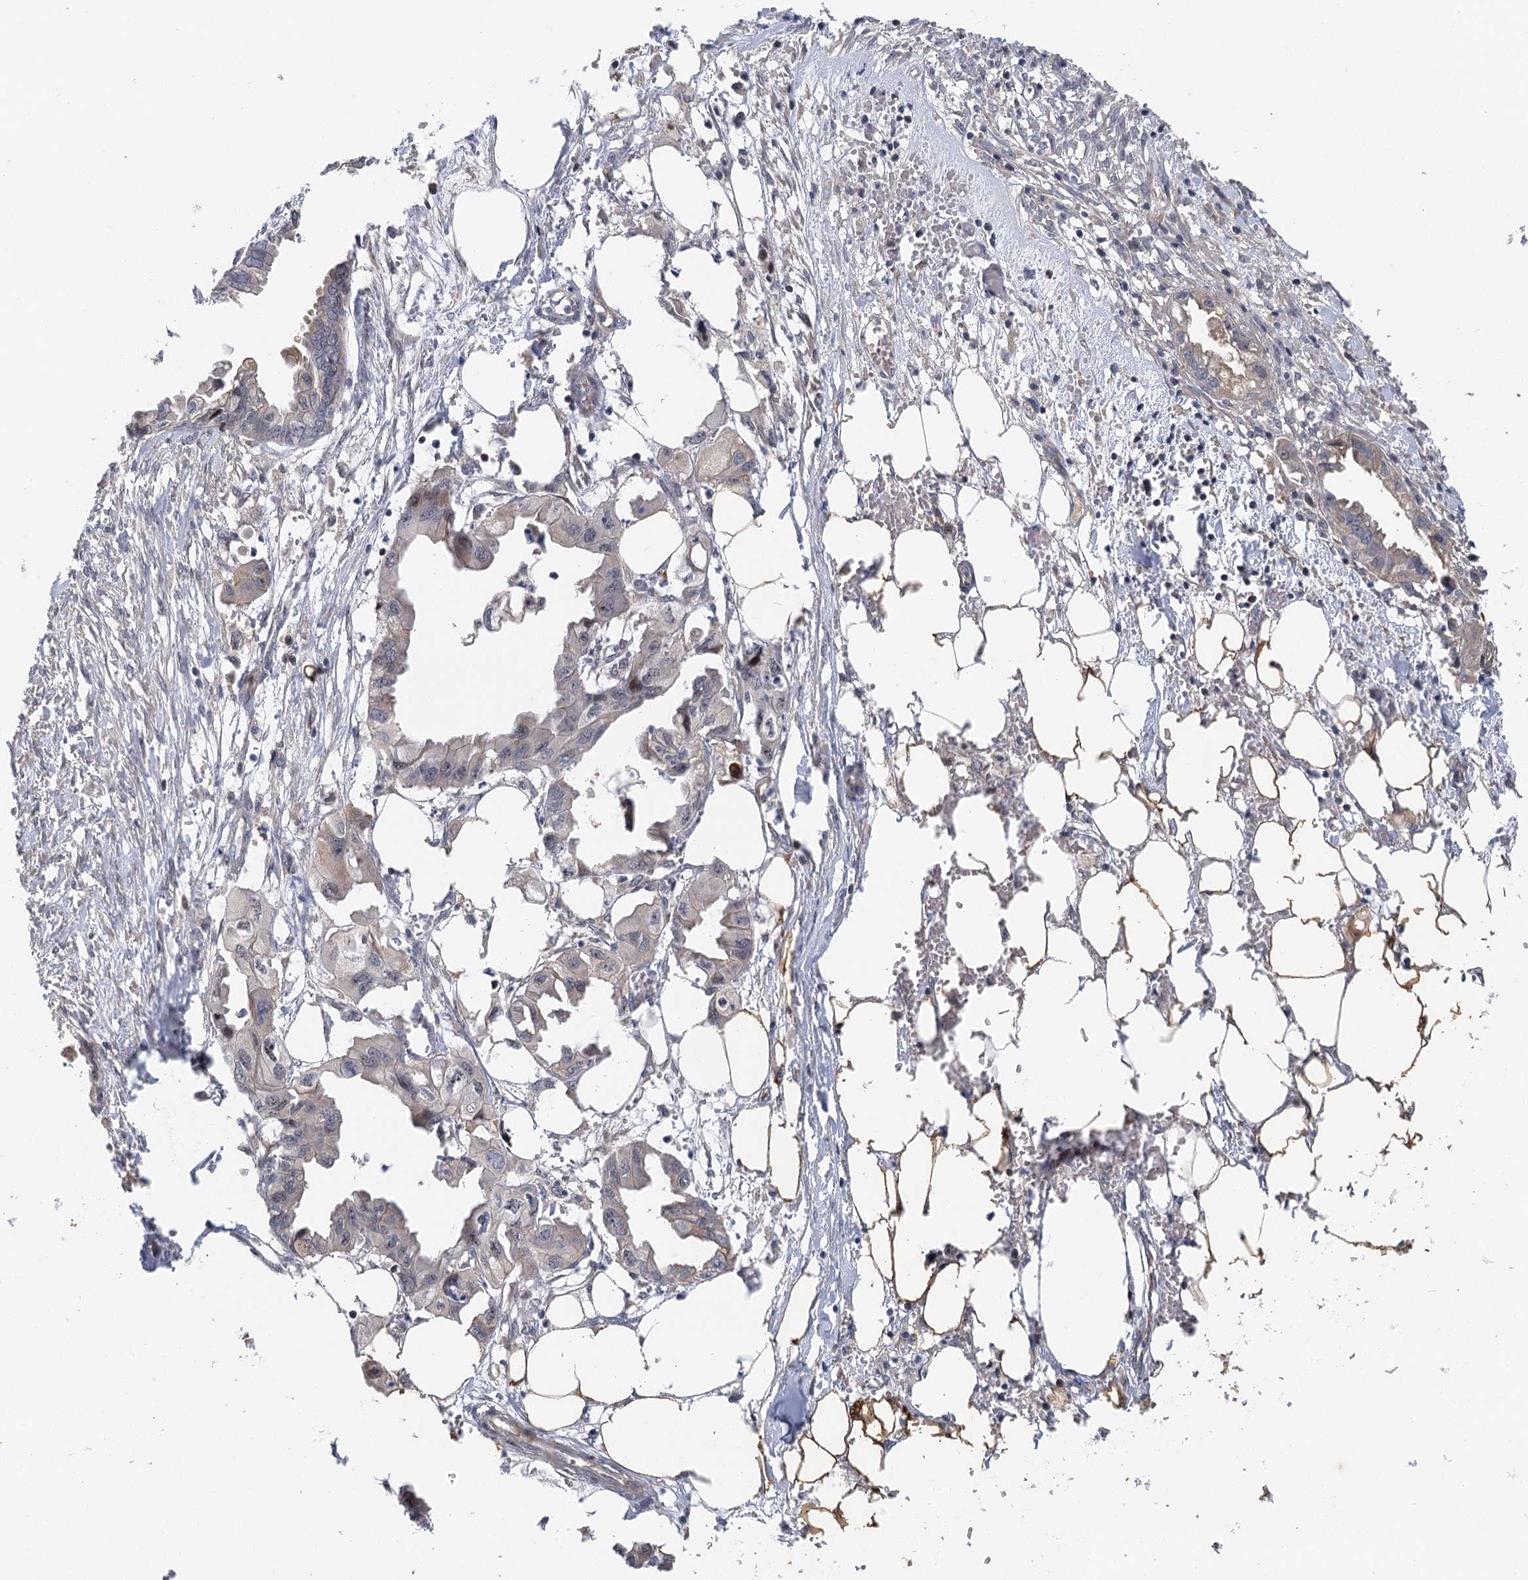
{"staining": {"intensity": "negative", "quantity": "none", "location": "none"}, "tissue": "endometrial cancer", "cell_type": "Tumor cells", "image_type": "cancer", "snomed": [{"axis": "morphology", "description": "Adenocarcinoma, NOS"}, {"axis": "morphology", "description": "Adenocarcinoma, metastatic, NOS"}, {"axis": "topography", "description": "Adipose tissue"}, {"axis": "topography", "description": "Endometrium"}], "caption": "Endometrial cancer (adenocarcinoma) was stained to show a protein in brown. There is no significant expression in tumor cells.", "gene": "IL11RA", "patient": {"sex": "female", "age": 67}}